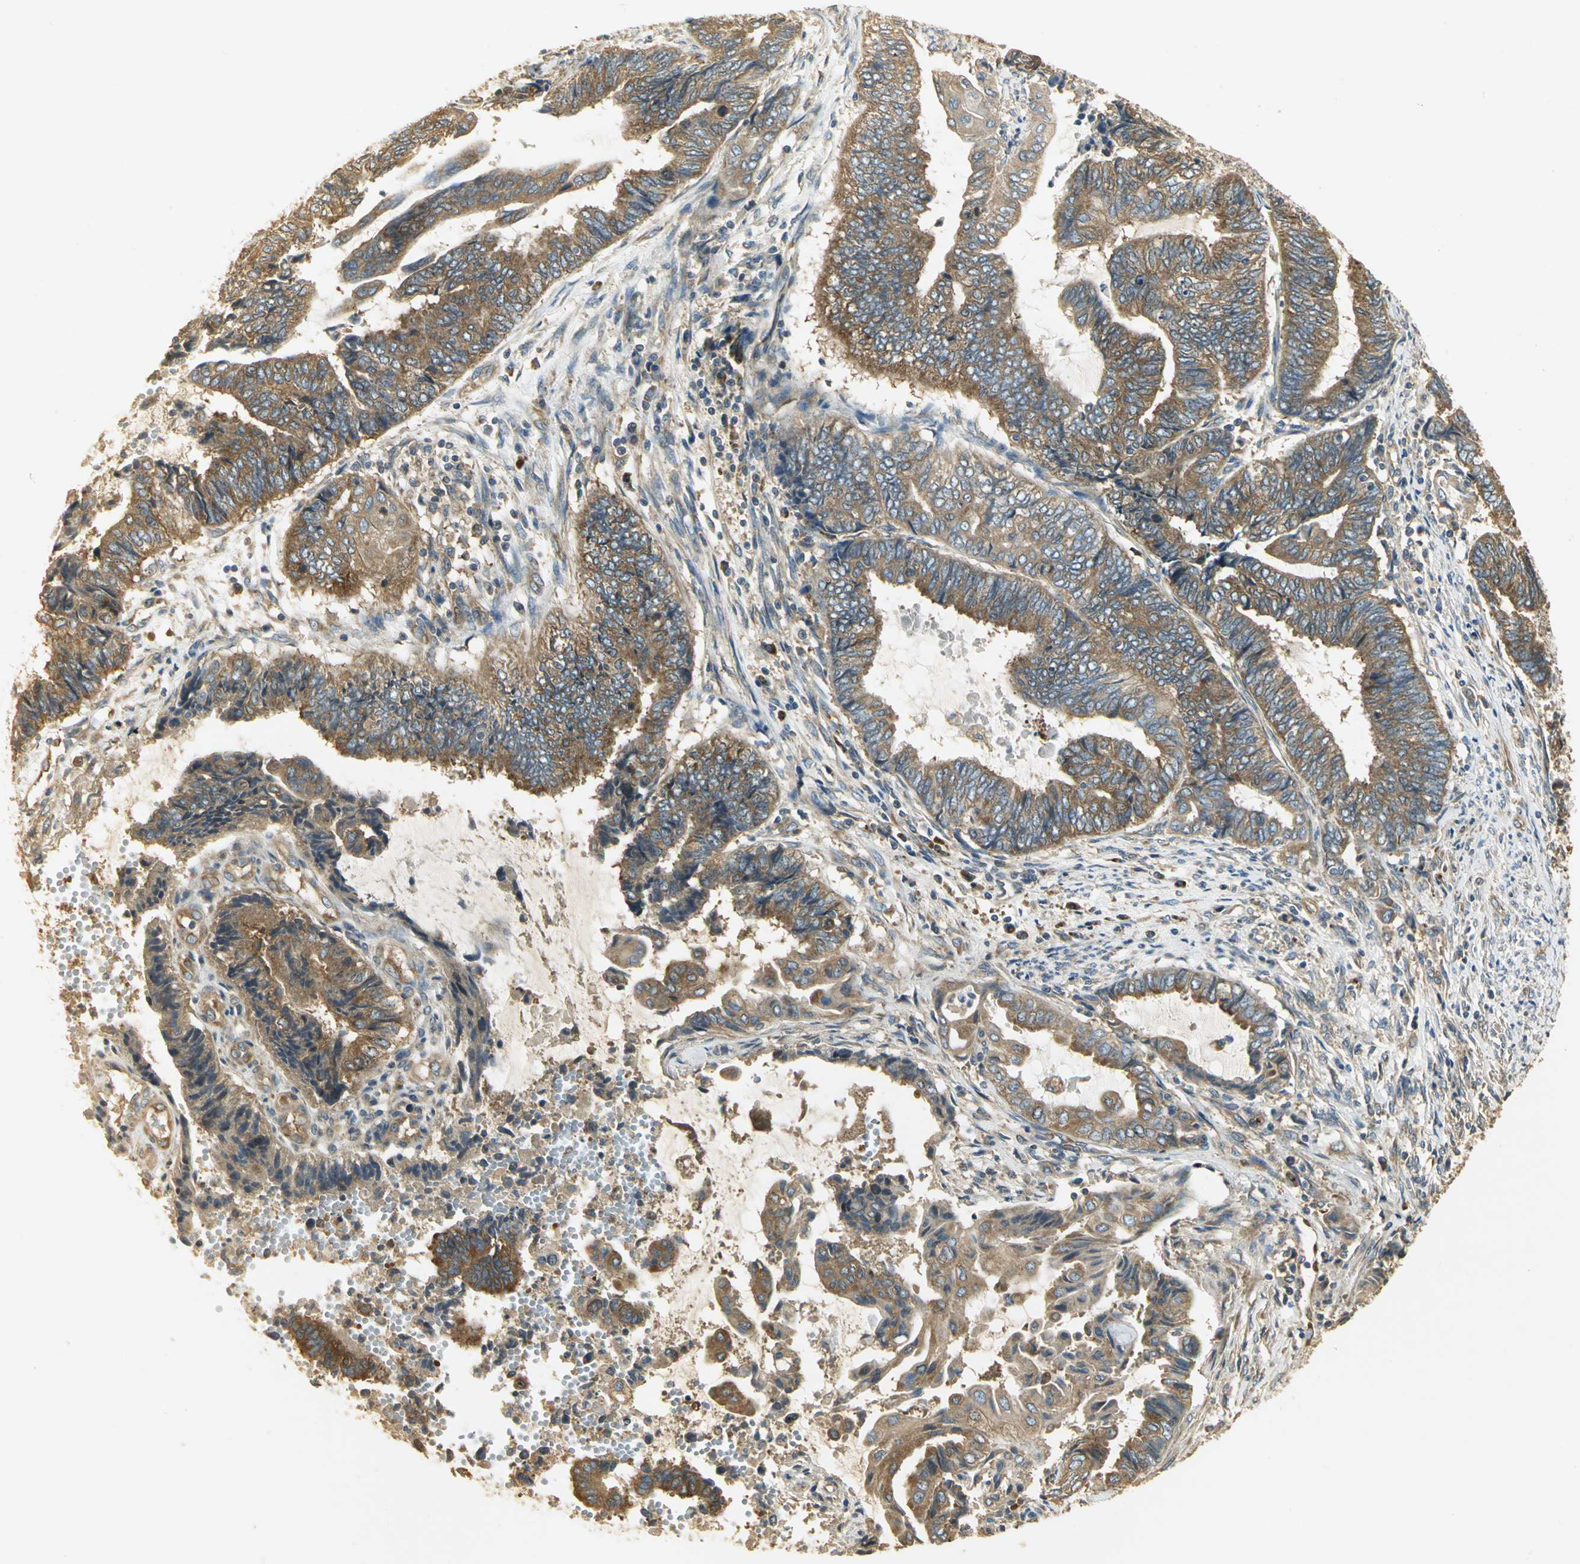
{"staining": {"intensity": "moderate", "quantity": ">75%", "location": "cytoplasmic/membranous"}, "tissue": "endometrial cancer", "cell_type": "Tumor cells", "image_type": "cancer", "snomed": [{"axis": "morphology", "description": "Adenocarcinoma, NOS"}, {"axis": "topography", "description": "Uterus"}, {"axis": "topography", "description": "Endometrium"}], "caption": "Endometrial adenocarcinoma stained with a brown dye demonstrates moderate cytoplasmic/membranous positive staining in approximately >75% of tumor cells.", "gene": "RARS1", "patient": {"sex": "female", "age": 70}}